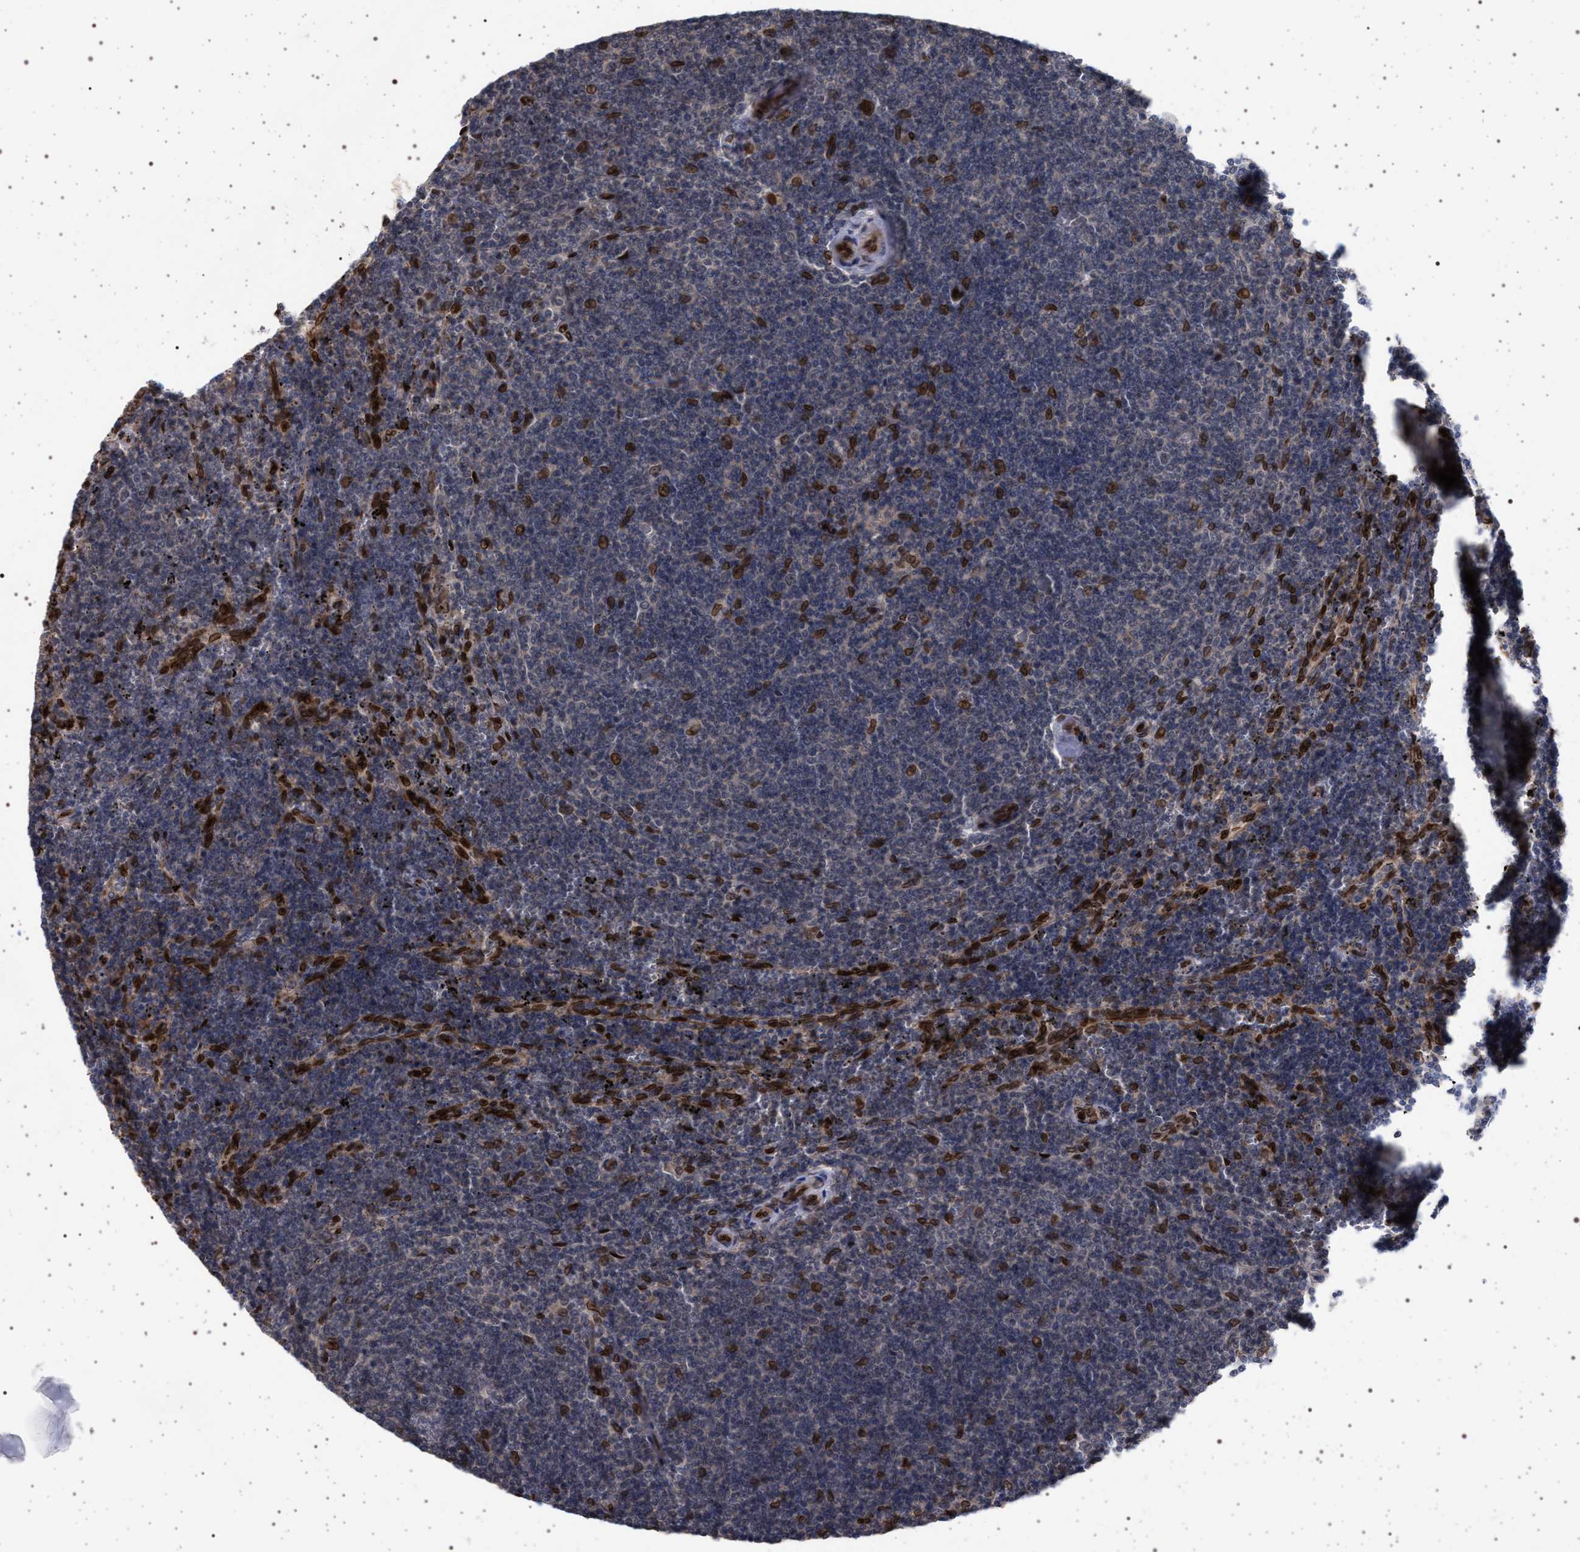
{"staining": {"intensity": "moderate", "quantity": "<25%", "location": "nuclear"}, "tissue": "lymphoma", "cell_type": "Tumor cells", "image_type": "cancer", "snomed": [{"axis": "morphology", "description": "Malignant lymphoma, non-Hodgkin's type, Low grade"}, {"axis": "topography", "description": "Spleen"}], "caption": "This image shows IHC staining of malignant lymphoma, non-Hodgkin's type (low-grade), with low moderate nuclear expression in about <25% of tumor cells.", "gene": "ING2", "patient": {"sex": "female", "age": 50}}